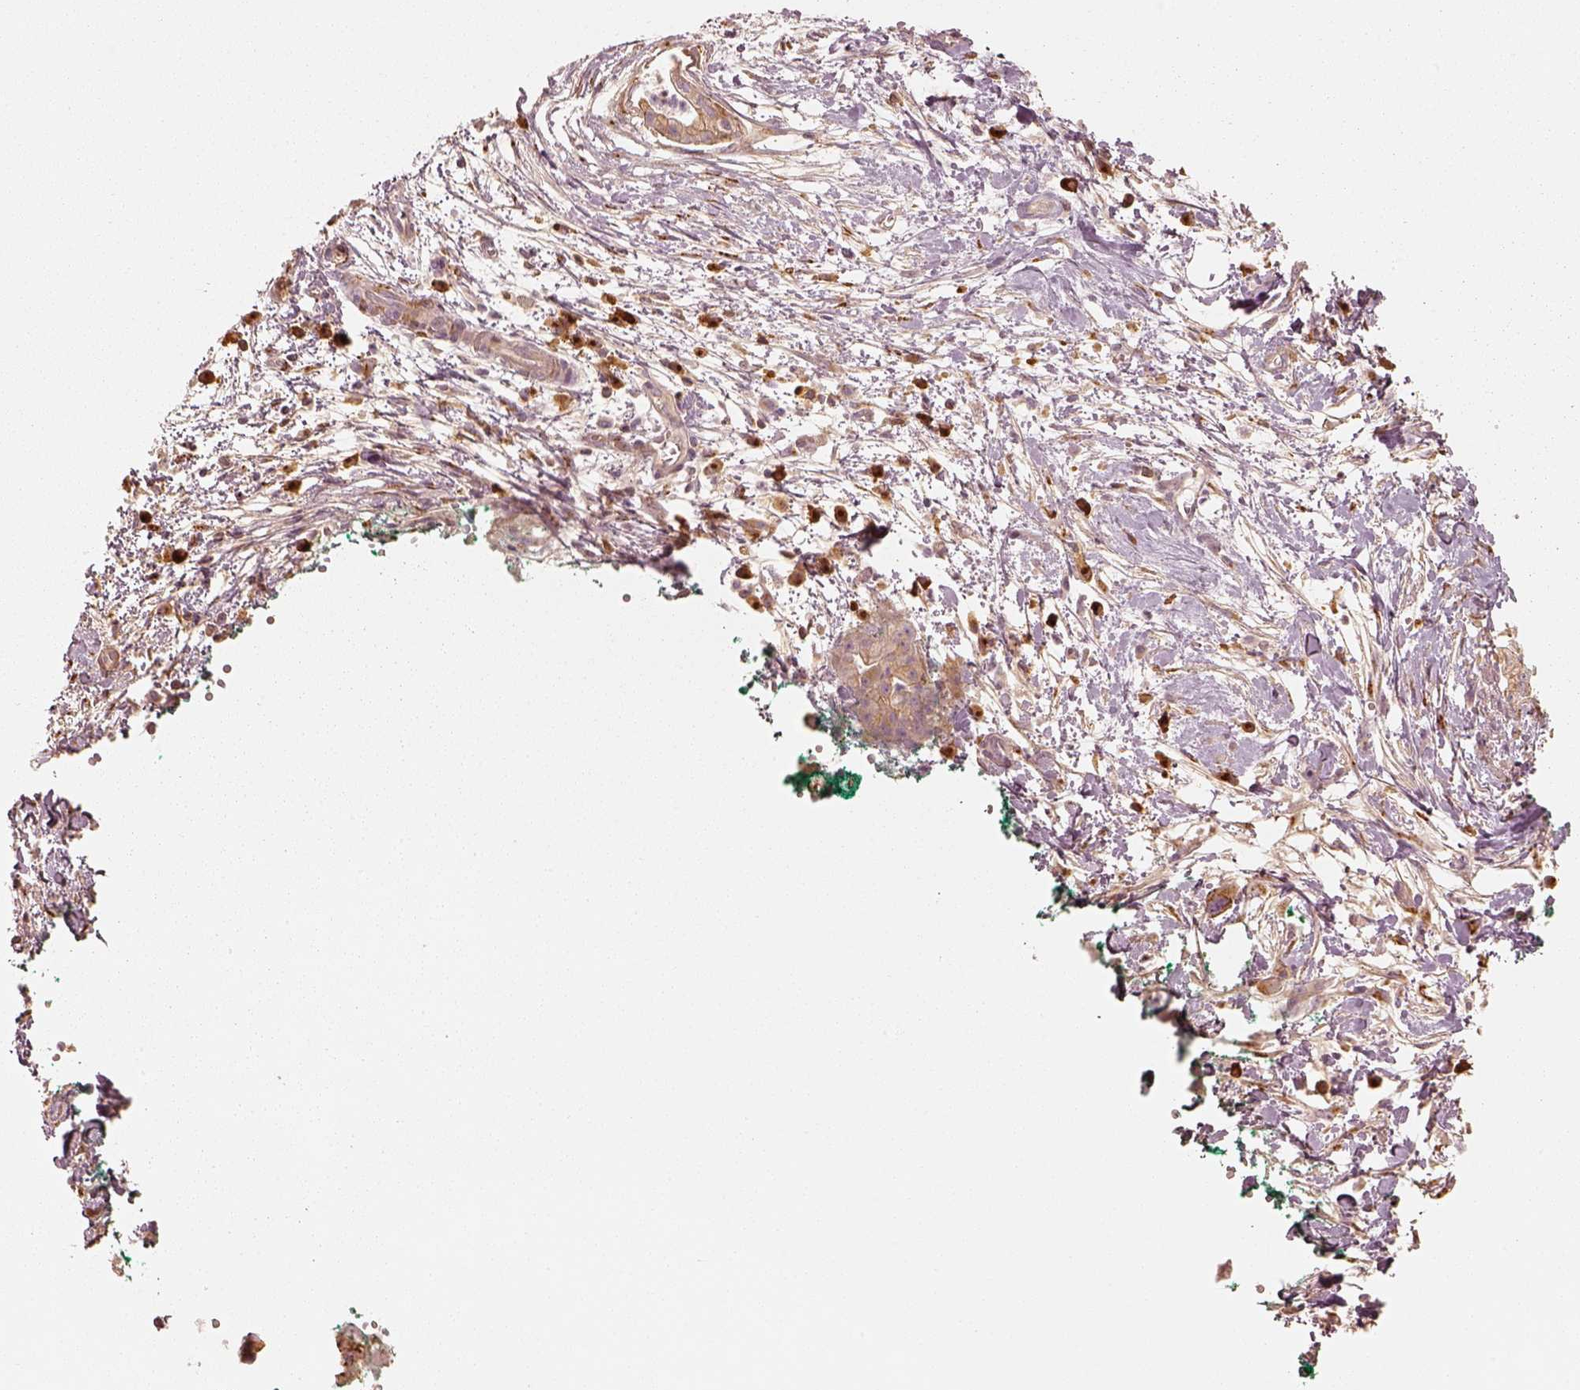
{"staining": {"intensity": "weak", "quantity": ">75%", "location": "cytoplasmic/membranous"}, "tissue": "pancreatic cancer", "cell_type": "Tumor cells", "image_type": "cancer", "snomed": [{"axis": "morphology", "description": "Normal tissue, NOS"}, {"axis": "morphology", "description": "Adenocarcinoma, NOS"}, {"axis": "topography", "description": "Lymph node"}, {"axis": "topography", "description": "Pancreas"}], "caption": "Immunohistochemical staining of human pancreatic cancer (adenocarcinoma) shows low levels of weak cytoplasmic/membranous positivity in approximately >75% of tumor cells.", "gene": "GORASP2", "patient": {"sex": "female", "age": 58}}